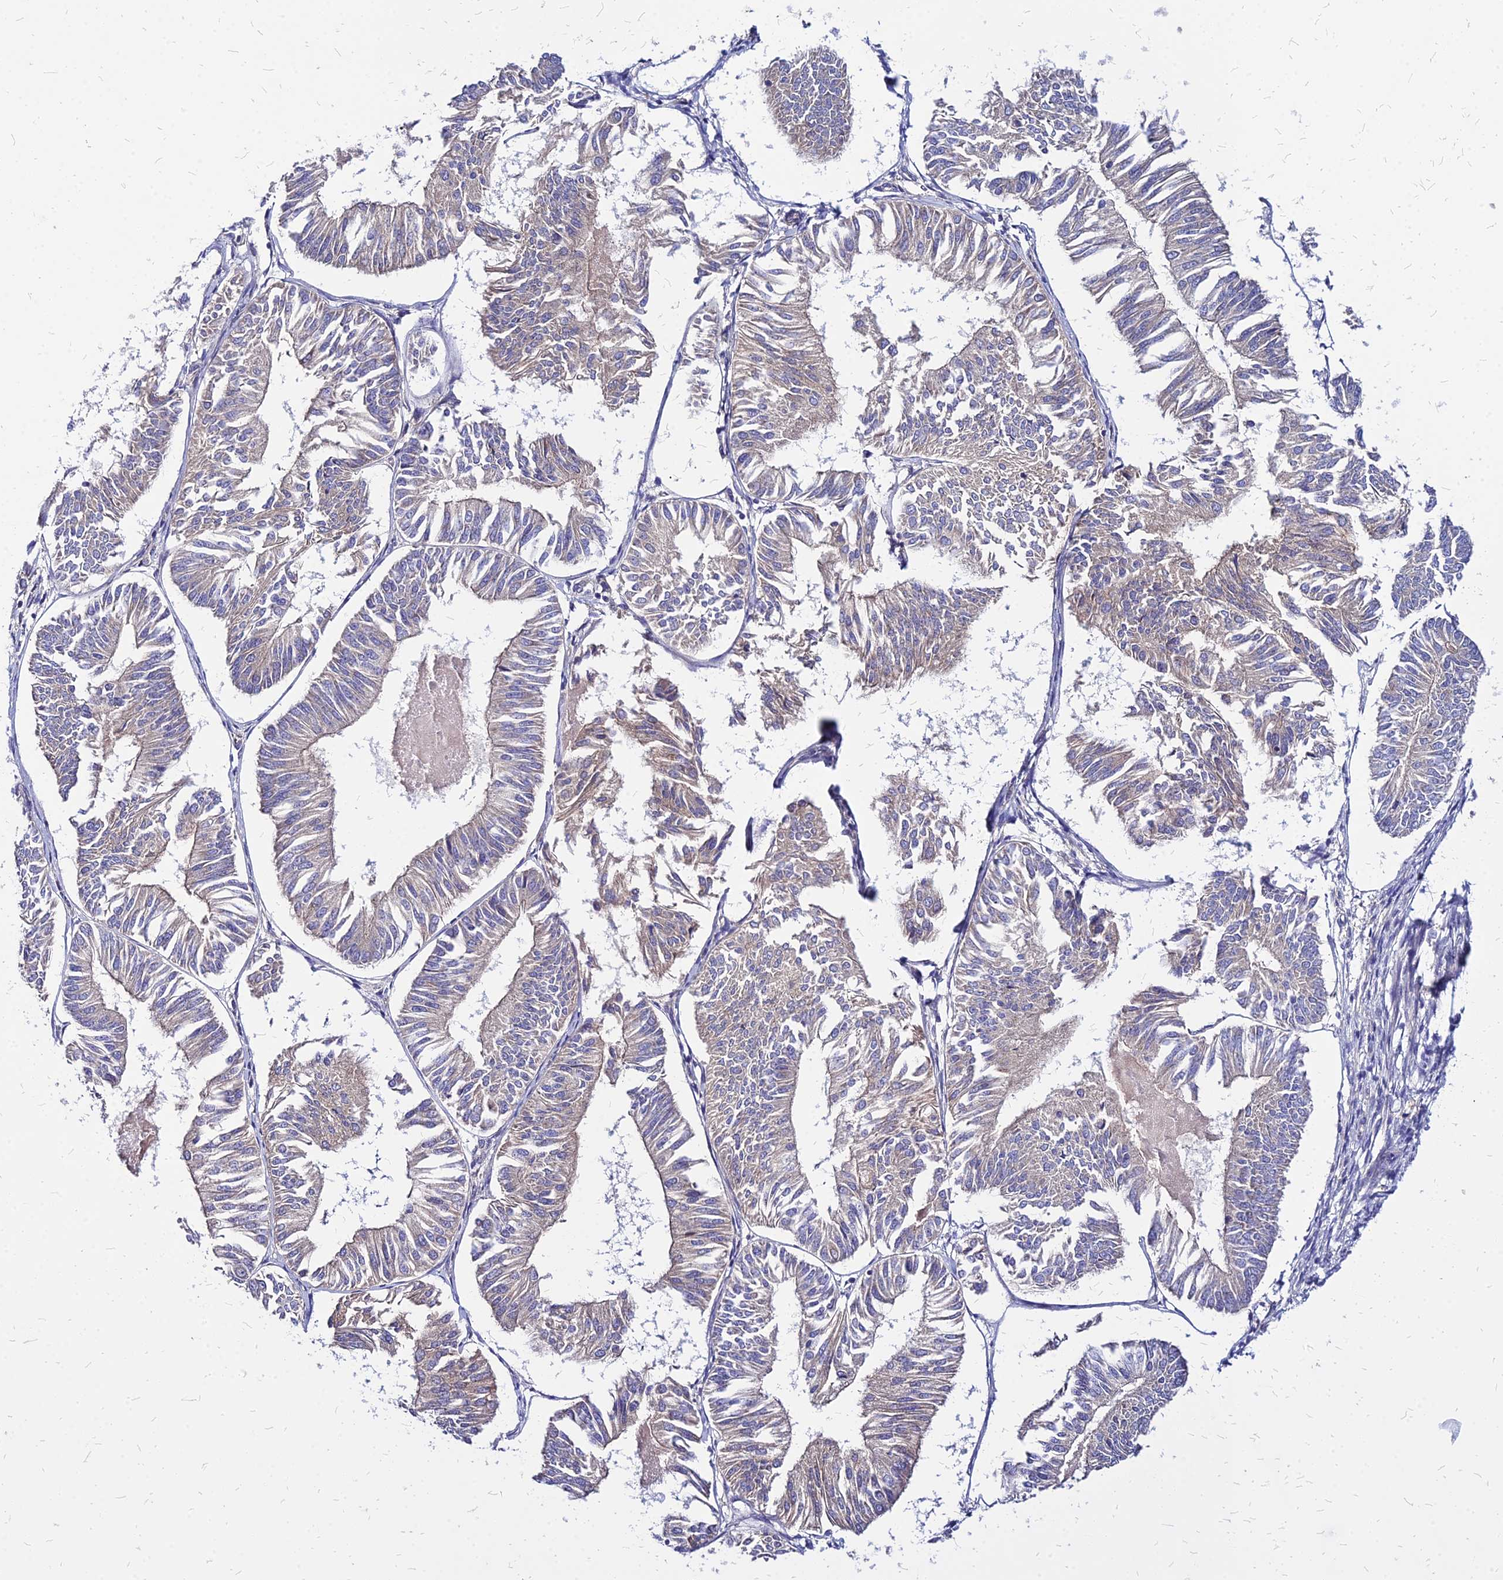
{"staining": {"intensity": "negative", "quantity": "none", "location": "none"}, "tissue": "endometrial cancer", "cell_type": "Tumor cells", "image_type": "cancer", "snomed": [{"axis": "morphology", "description": "Adenocarcinoma, NOS"}, {"axis": "topography", "description": "Endometrium"}], "caption": "Immunohistochemical staining of human adenocarcinoma (endometrial) displays no significant positivity in tumor cells.", "gene": "COMMD10", "patient": {"sex": "female", "age": 58}}